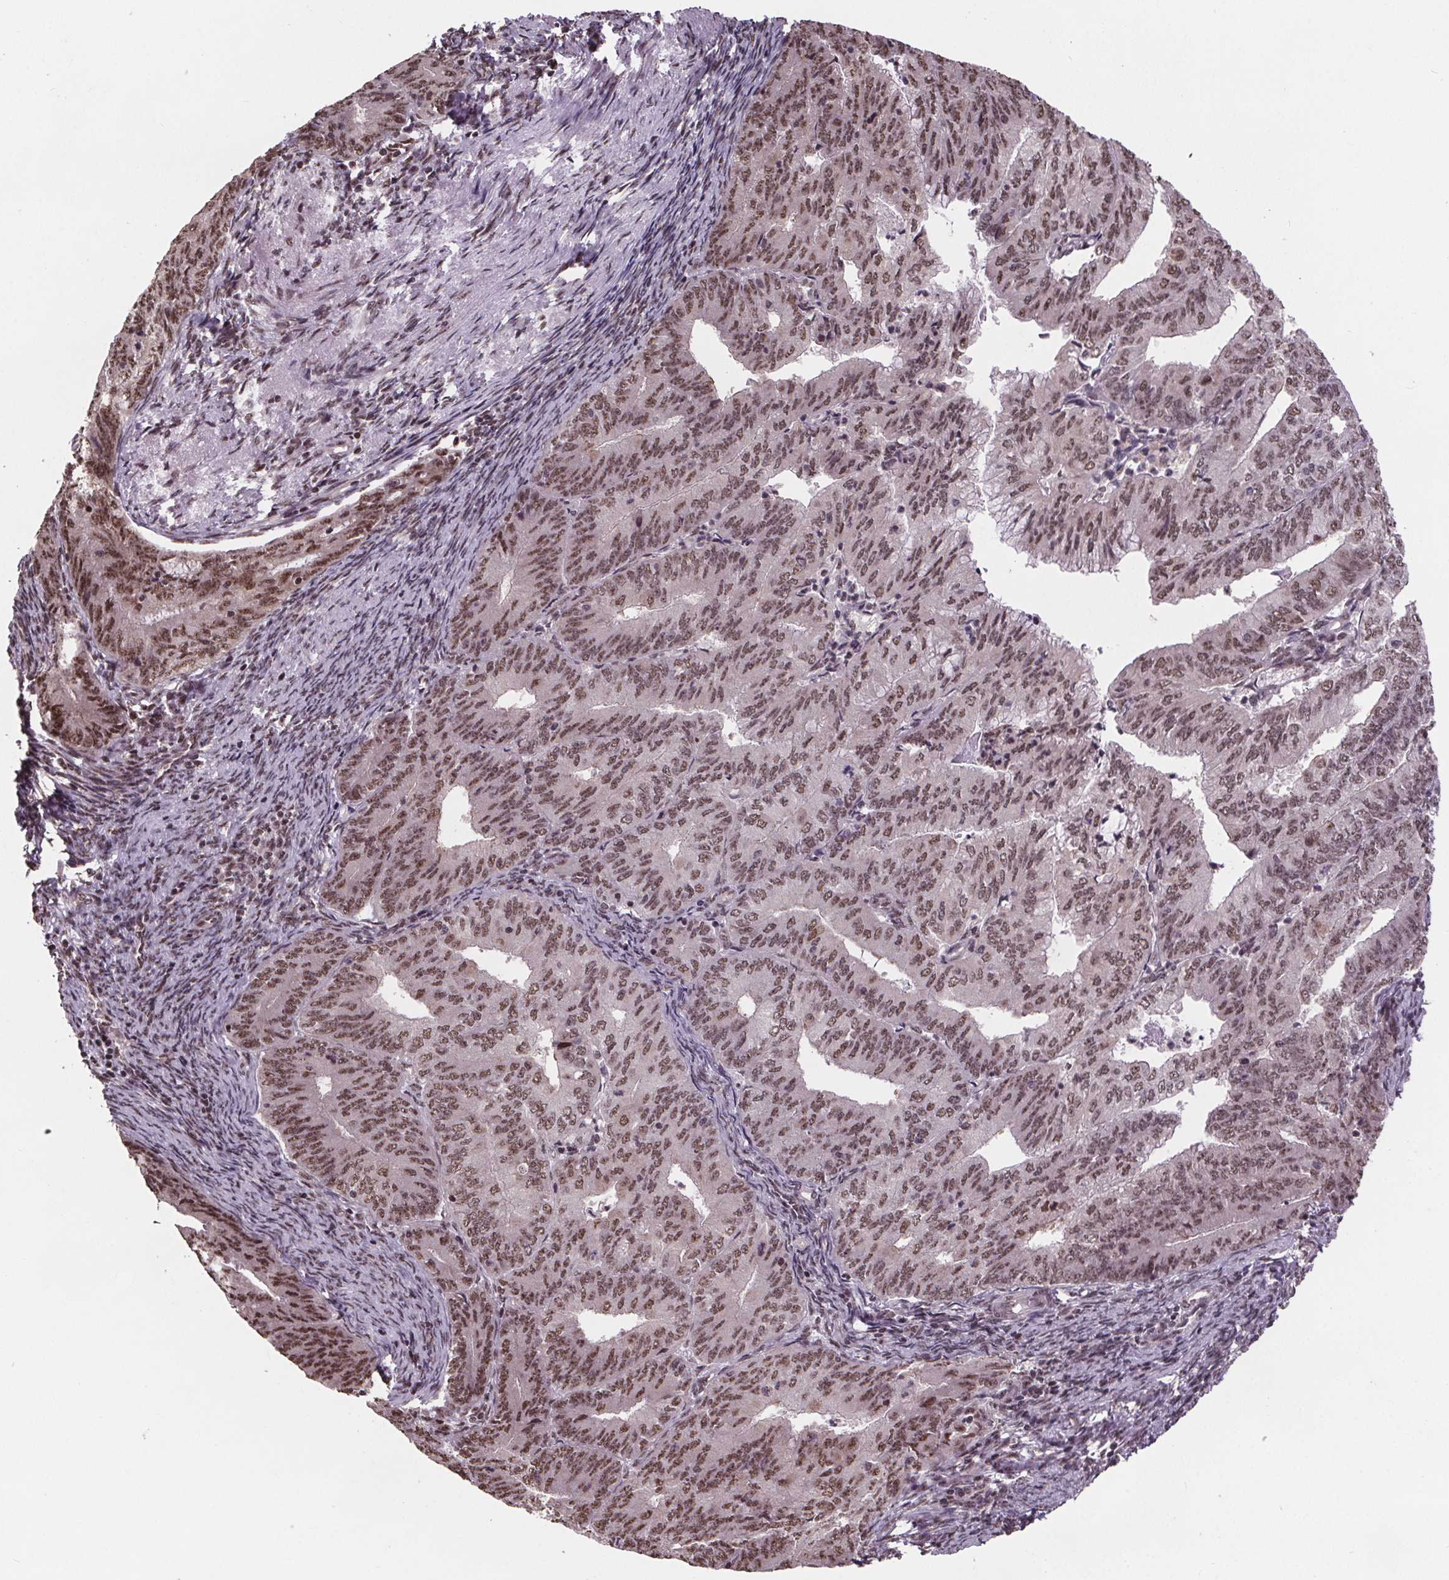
{"staining": {"intensity": "moderate", "quantity": ">75%", "location": "nuclear"}, "tissue": "endometrial cancer", "cell_type": "Tumor cells", "image_type": "cancer", "snomed": [{"axis": "morphology", "description": "Adenocarcinoma, NOS"}, {"axis": "topography", "description": "Endometrium"}], "caption": "Endometrial cancer (adenocarcinoma) was stained to show a protein in brown. There is medium levels of moderate nuclear positivity in about >75% of tumor cells.", "gene": "JARID2", "patient": {"sex": "female", "age": 57}}